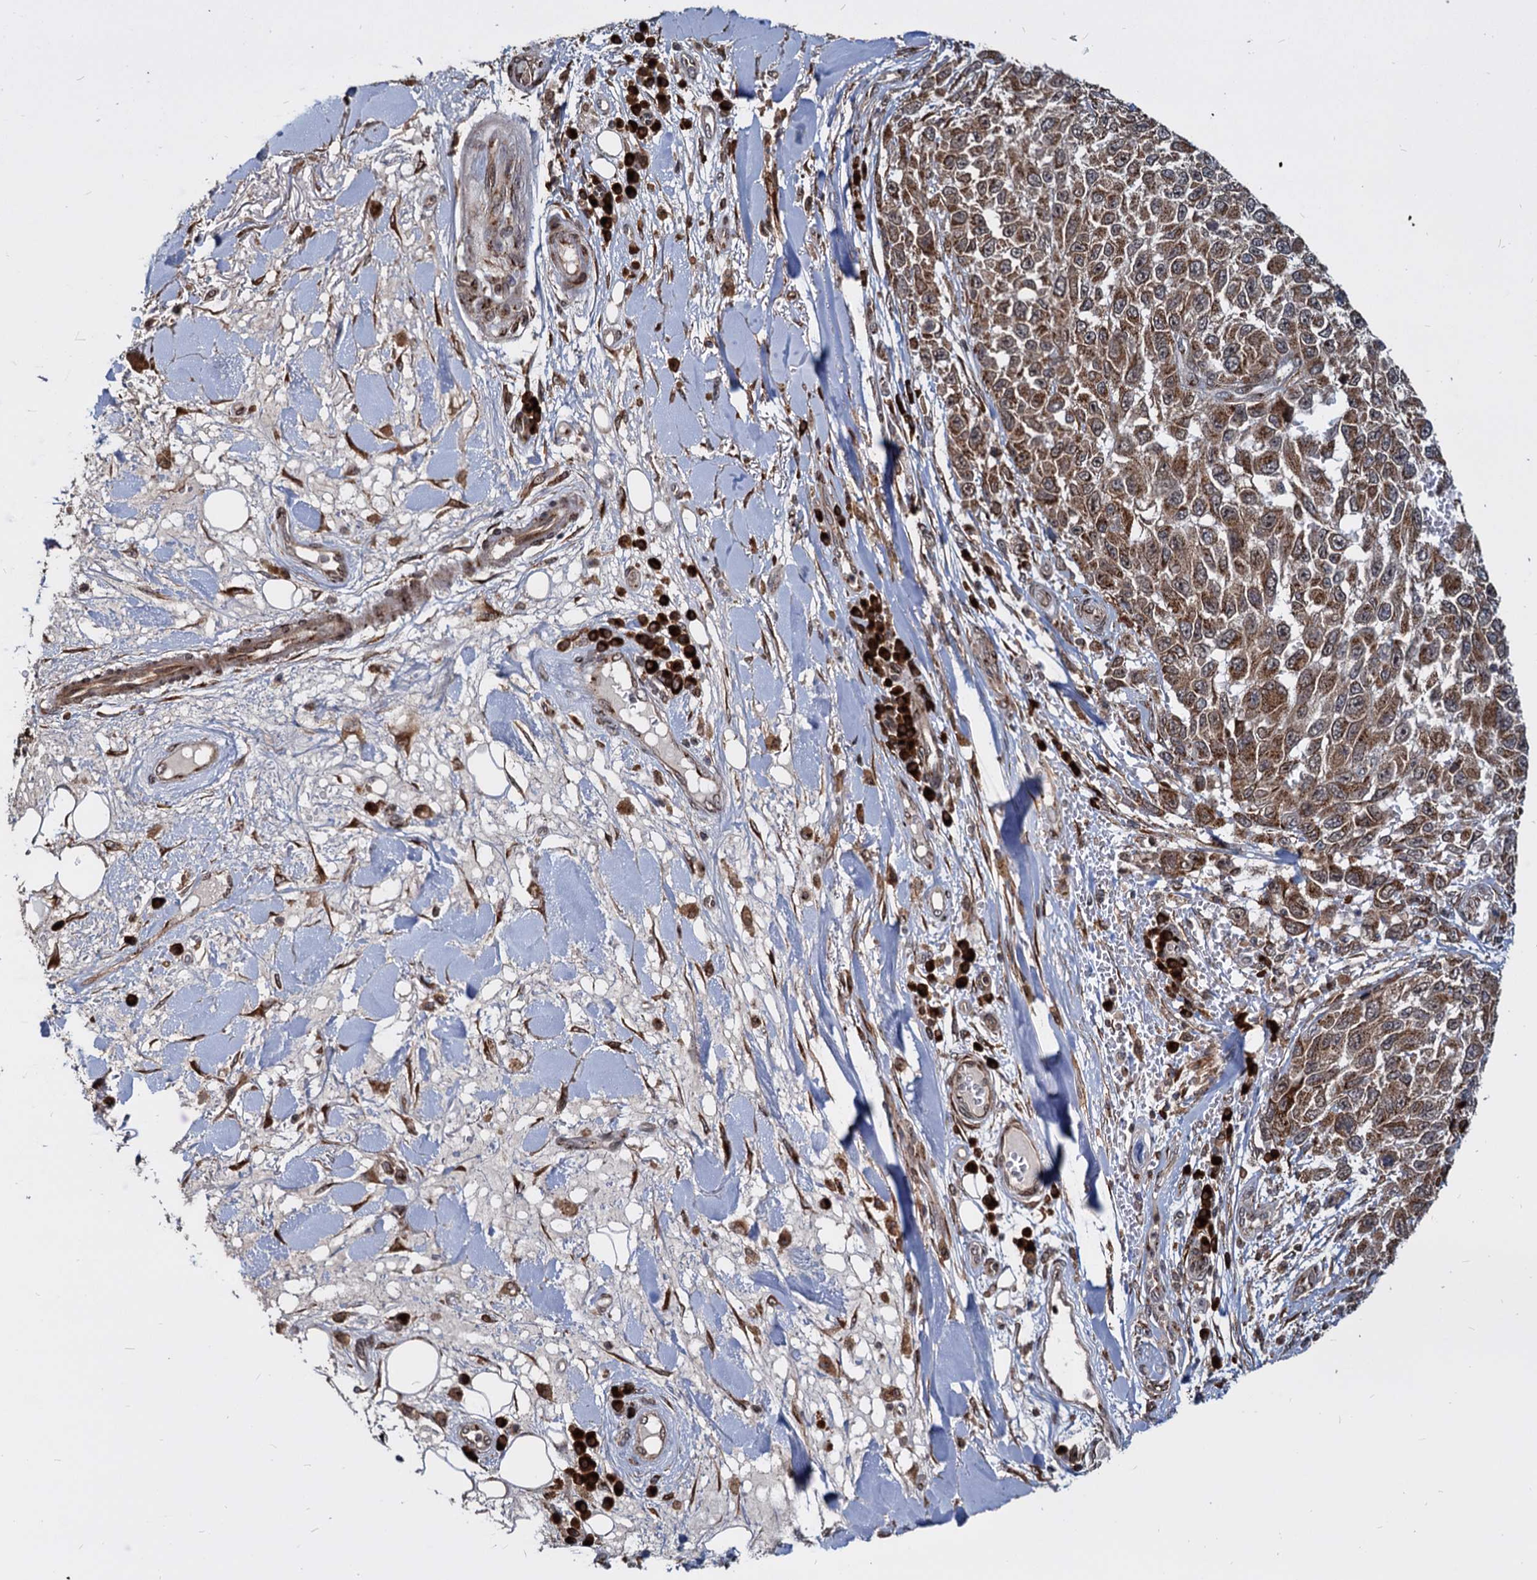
{"staining": {"intensity": "moderate", "quantity": ">75%", "location": "cytoplasmic/membranous"}, "tissue": "melanoma", "cell_type": "Tumor cells", "image_type": "cancer", "snomed": [{"axis": "morphology", "description": "Normal tissue, NOS"}, {"axis": "morphology", "description": "Malignant melanoma, NOS"}, {"axis": "topography", "description": "Skin"}], "caption": "Protein staining of melanoma tissue demonstrates moderate cytoplasmic/membranous positivity in approximately >75% of tumor cells.", "gene": "SAAL1", "patient": {"sex": "female", "age": 96}}